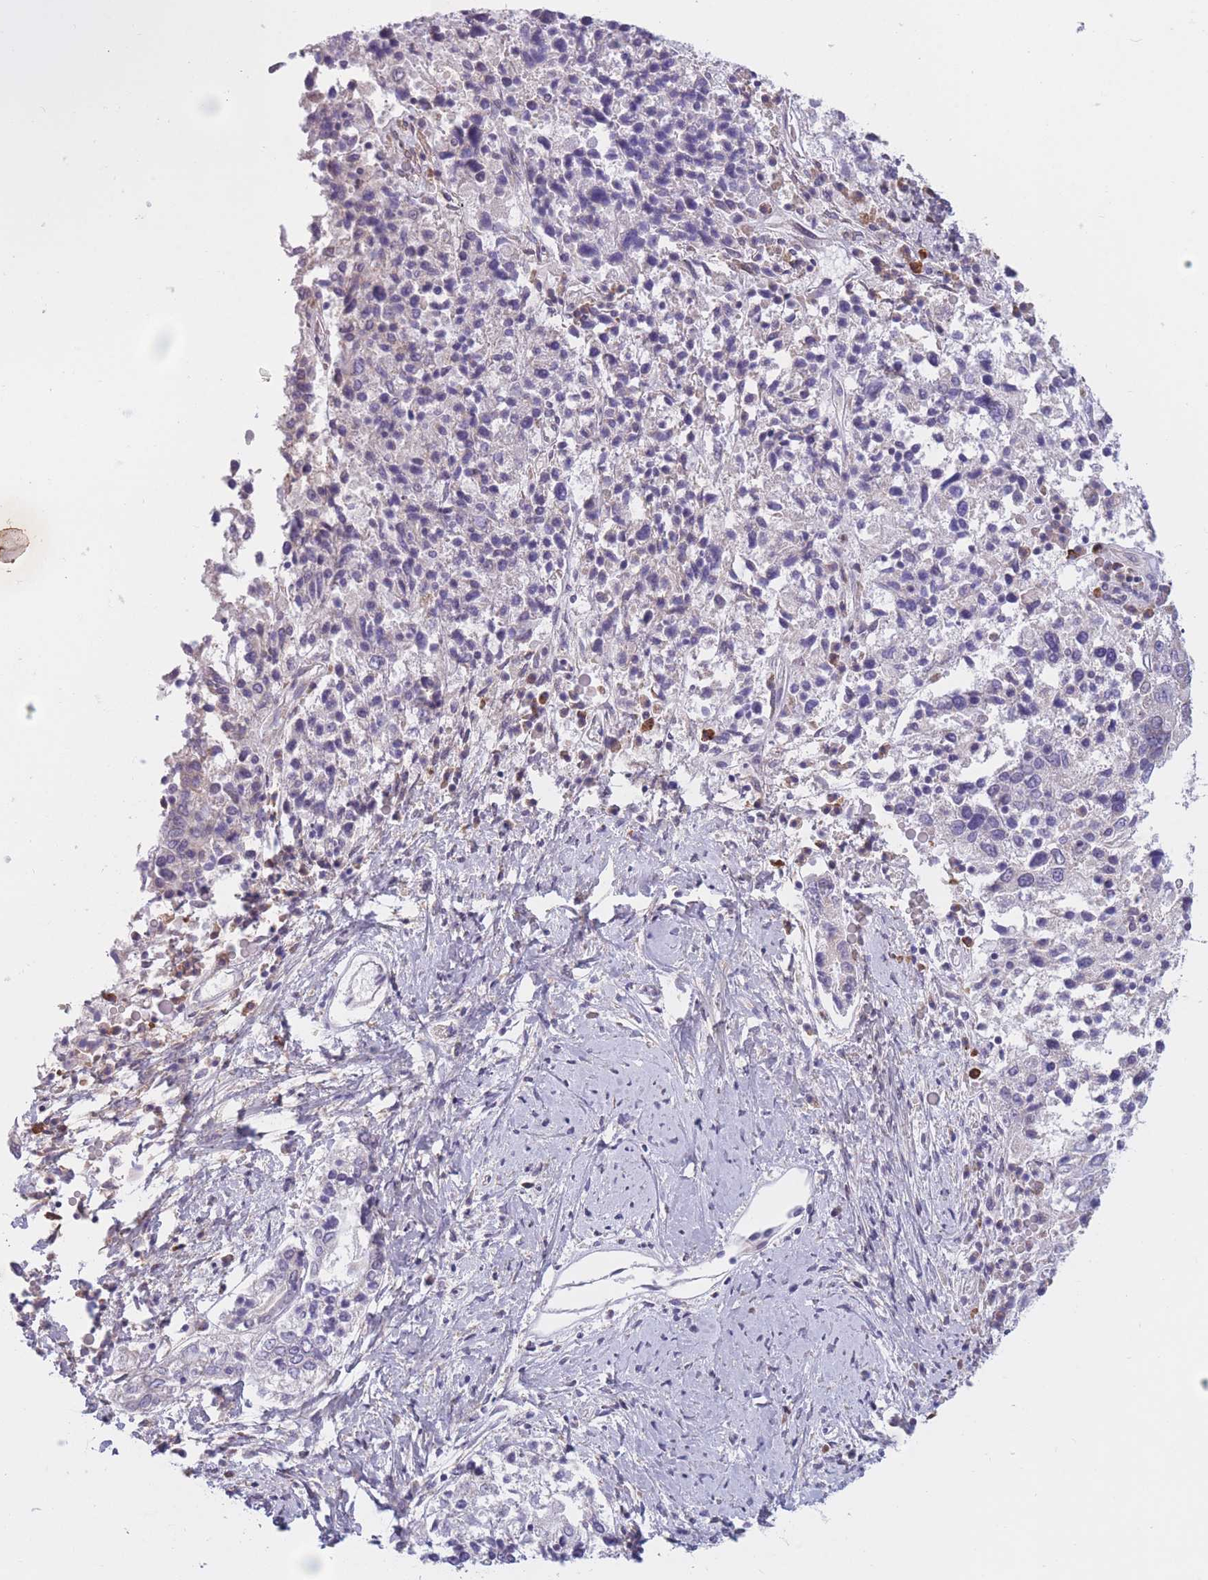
{"staining": {"intensity": "negative", "quantity": "none", "location": "none"}, "tissue": "ovarian cancer", "cell_type": "Tumor cells", "image_type": "cancer", "snomed": [{"axis": "morphology", "description": "Carcinoma, endometroid"}, {"axis": "topography", "description": "Ovary"}], "caption": "Tumor cells show no significant staining in ovarian cancer.", "gene": "COL27A1", "patient": {"sex": "female", "age": 62}}